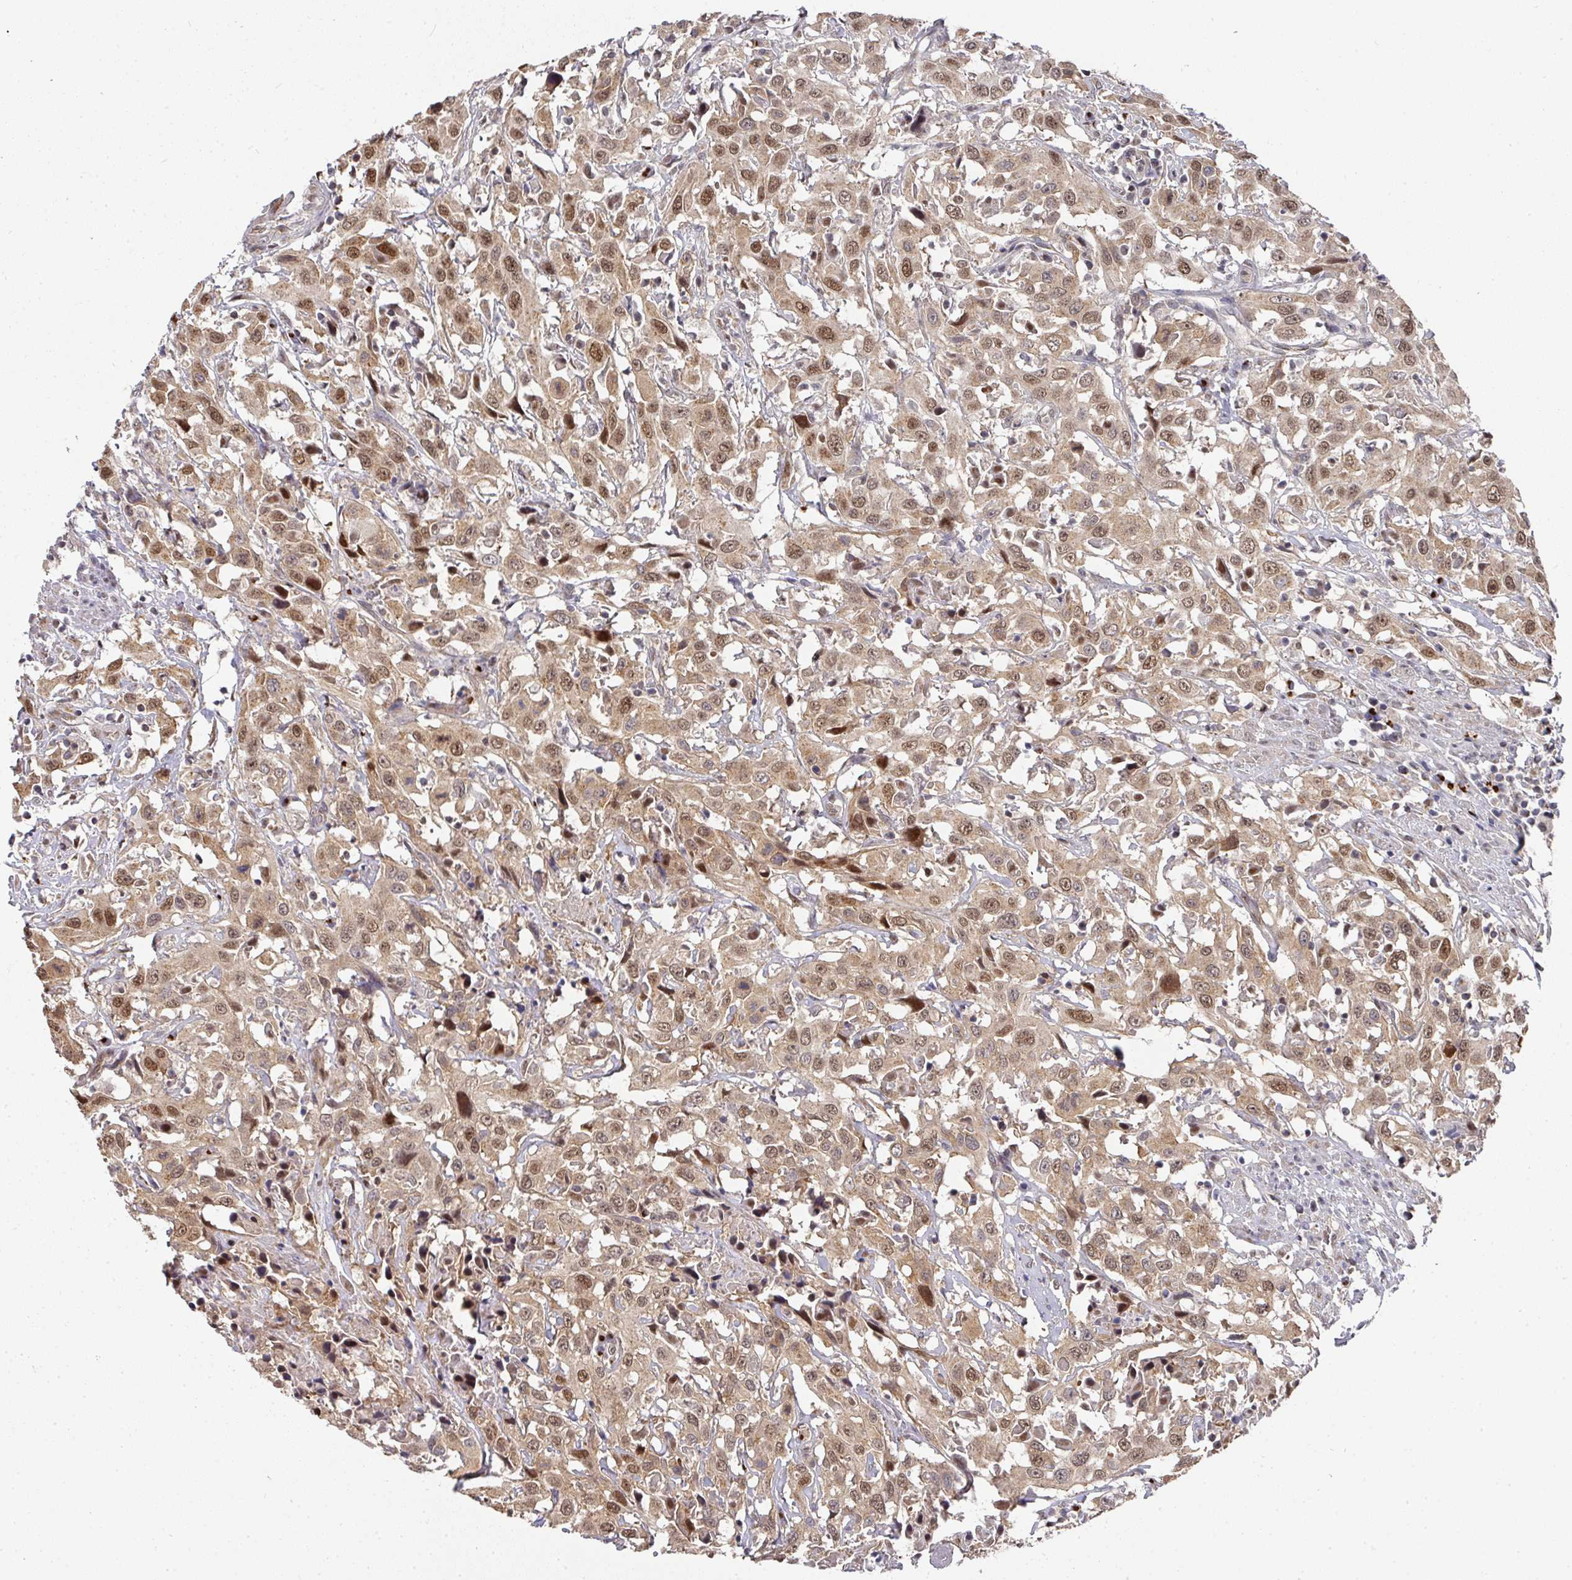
{"staining": {"intensity": "moderate", "quantity": ">75%", "location": "cytoplasmic/membranous,nuclear"}, "tissue": "urothelial cancer", "cell_type": "Tumor cells", "image_type": "cancer", "snomed": [{"axis": "morphology", "description": "Urothelial carcinoma, High grade"}, {"axis": "topography", "description": "Urinary bladder"}], "caption": "Protein expression analysis of urothelial carcinoma (high-grade) reveals moderate cytoplasmic/membranous and nuclear expression in about >75% of tumor cells.", "gene": "C18orf25", "patient": {"sex": "male", "age": 61}}